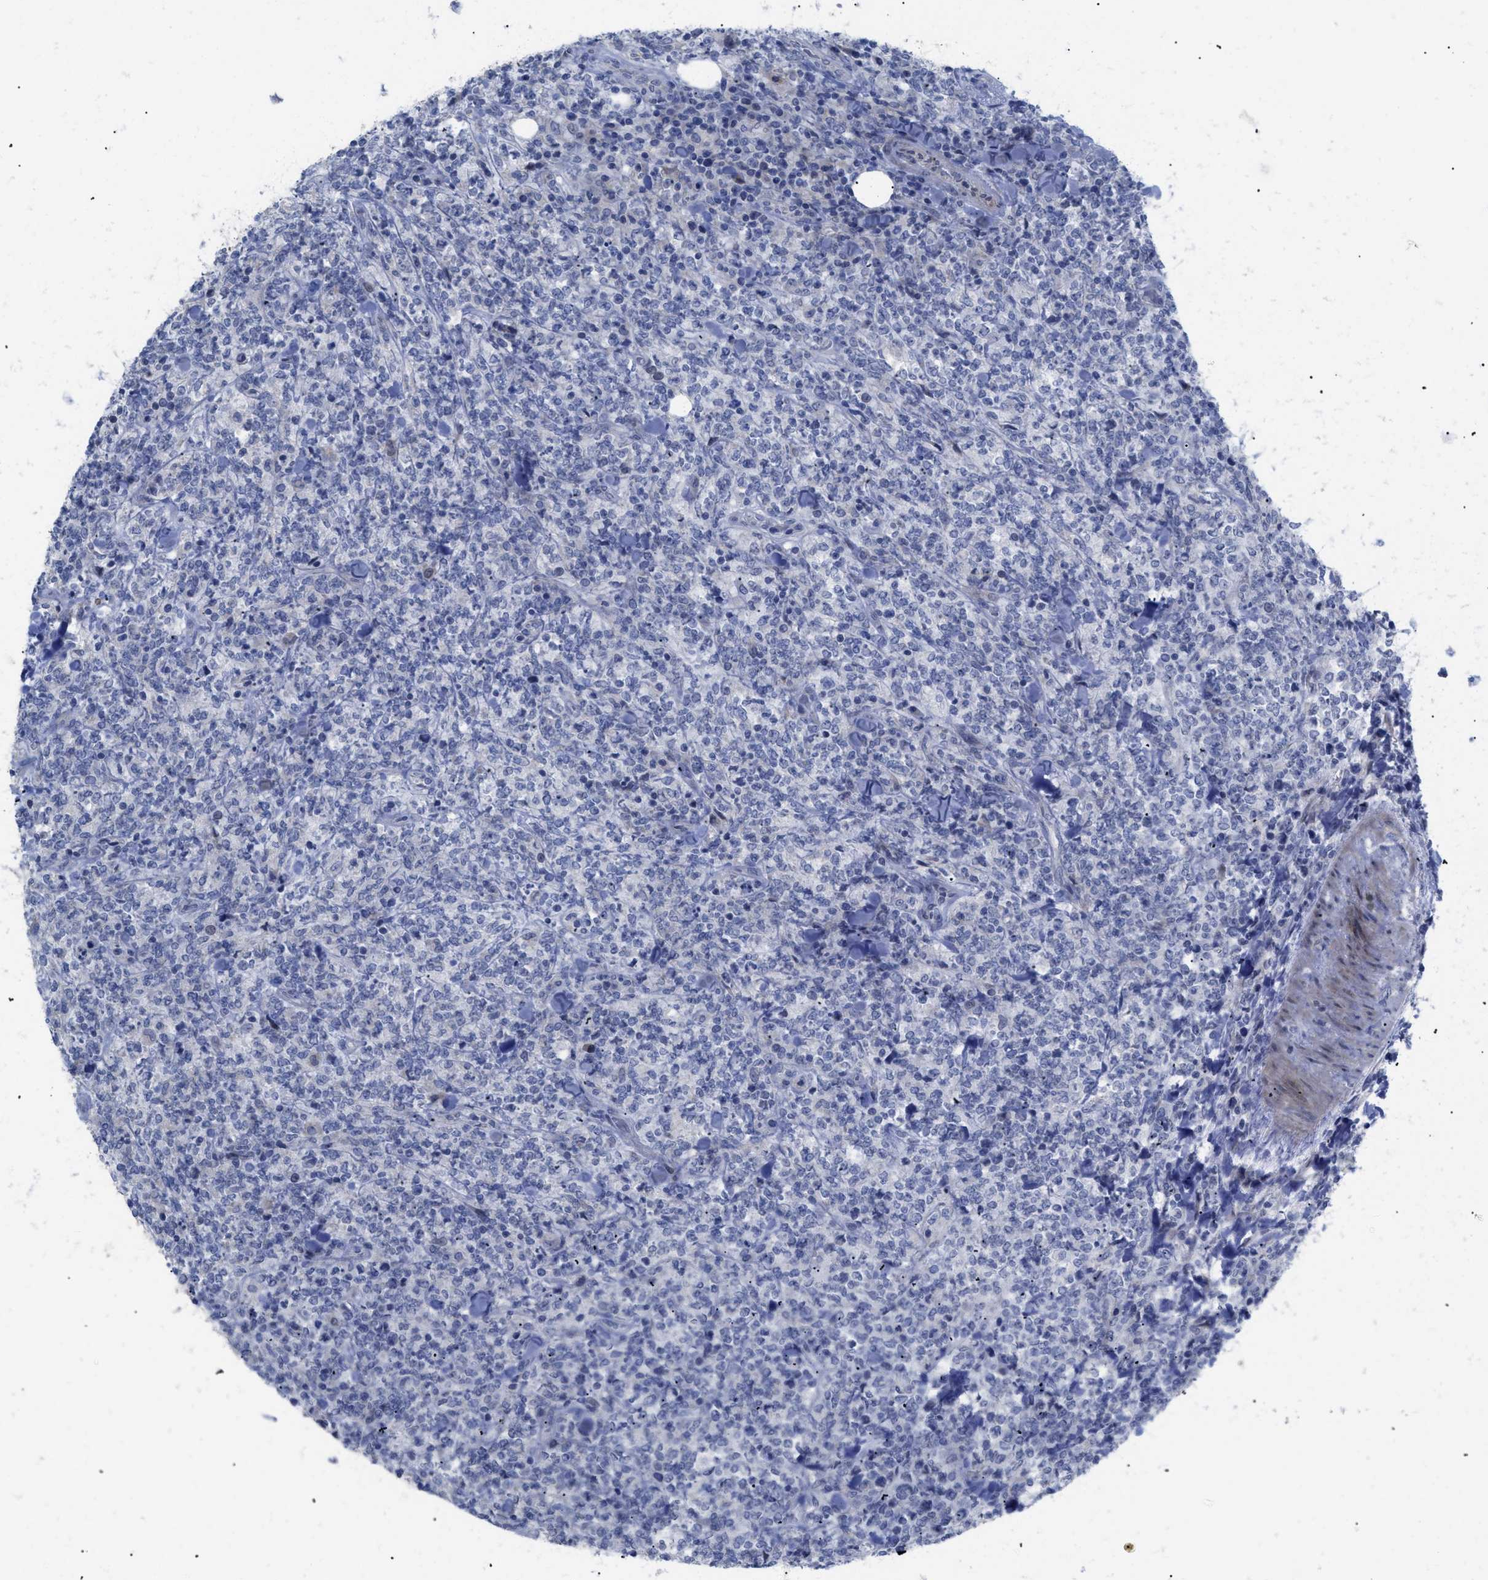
{"staining": {"intensity": "negative", "quantity": "none", "location": "none"}, "tissue": "lymphoma", "cell_type": "Tumor cells", "image_type": "cancer", "snomed": [{"axis": "morphology", "description": "Malignant lymphoma, non-Hodgkin's type, High grade"}, {"axis": "topography", "description": "Soft tissue"}], "caption": "An image of lymphoma stained for a protein demonstrates no brown staining in tumor cells.", "gene": "CAV3", "patient": {"sex": "male", "age": 18}}